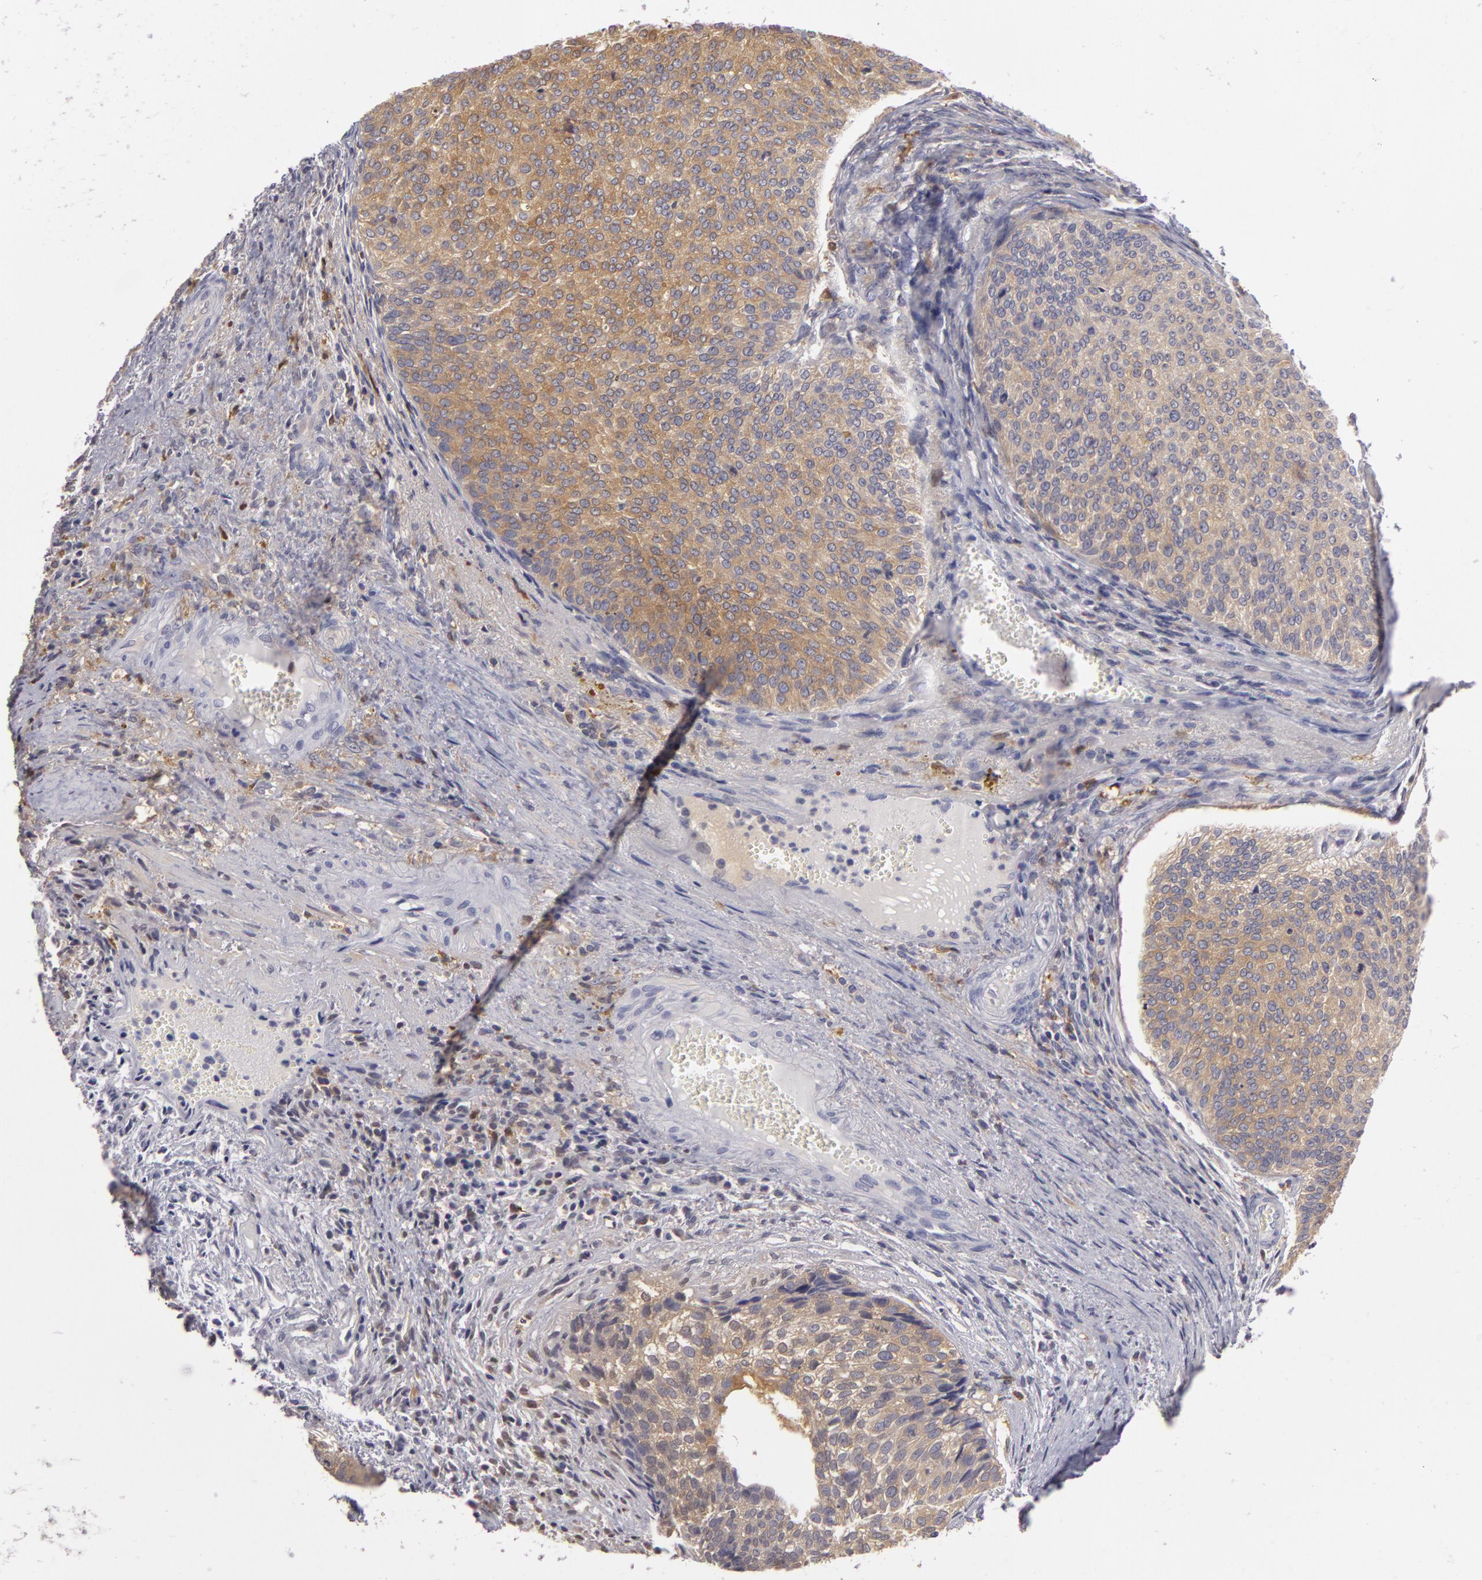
{"staining": {"intensity": "weak", "quantity": "25%-75%", "location": "cytoplasmic/membranous"}, "tissue": "urothelial cancer", "cell_type": "Tumor cells", "image_type": "cancer", "snomed": [{"axis": "morphology", "description": "Urothelial carcinoma, Low grade"}, {"axis": "topography", "description": "Urinary bladder"}], "caption": "There is low levels of weak cytoplasmic/membranous positivity in tumor cells of urothelial cancer, as demonstrated by immunohistochemical staining (brown color).", "gene": "GNPDA1", "patient": {"sex": "male", "age": 84}}